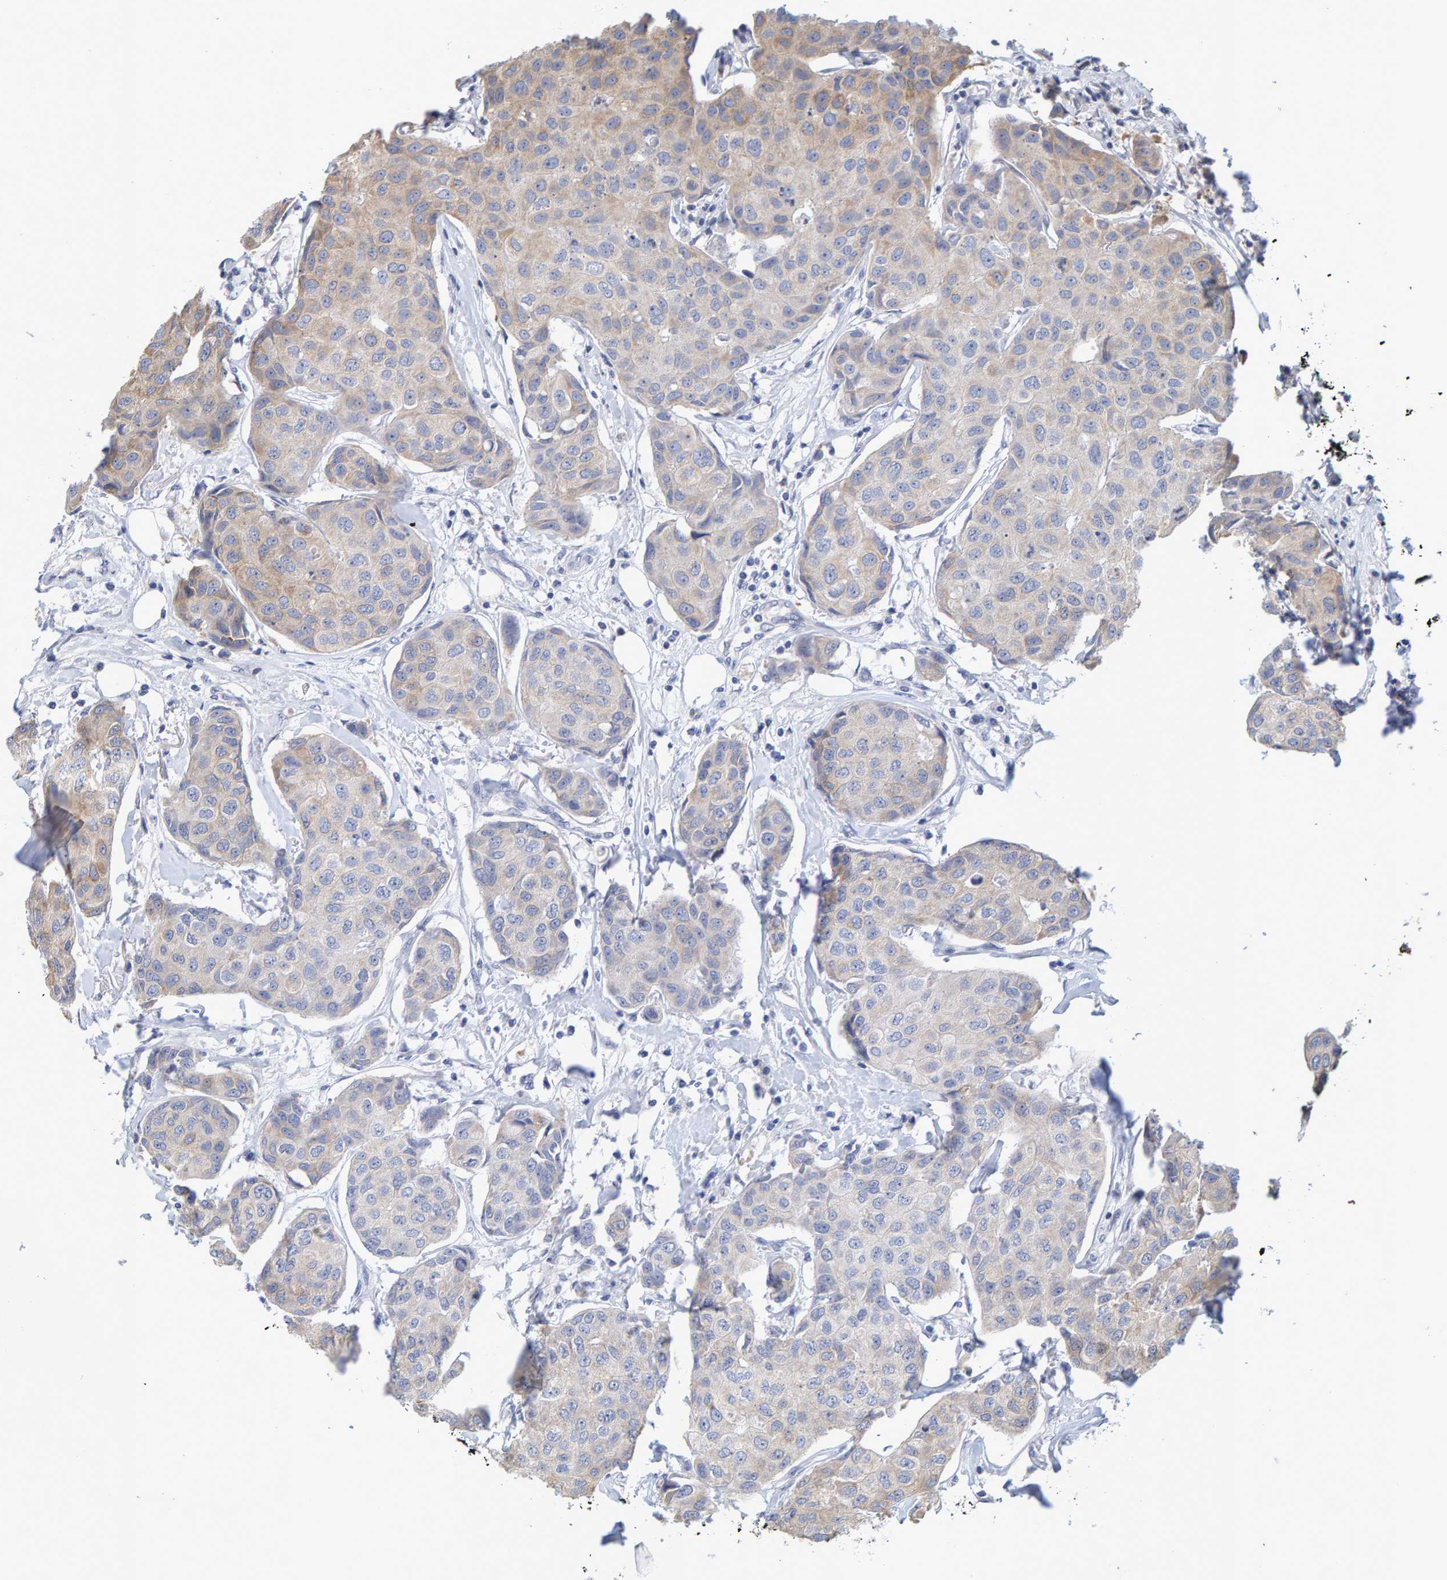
{"staining": {"intensity": "weak", "quantity": "<25%", "location": "cytoplasmic/membranous"}, "tissue": "breast cancer", "cell_type": "Tumor cells", "image_type": "cancer", "snomed": [{"axis": "morphology", "description": "Duct carcinoma"}, {"axis": "topography", "description": "Breast"}], "caption": "Image shows no significant protein expression in tumor cells of breast cancer.", "gene": "ZNF77", "patient": {"sex": "female", "age": 80}}